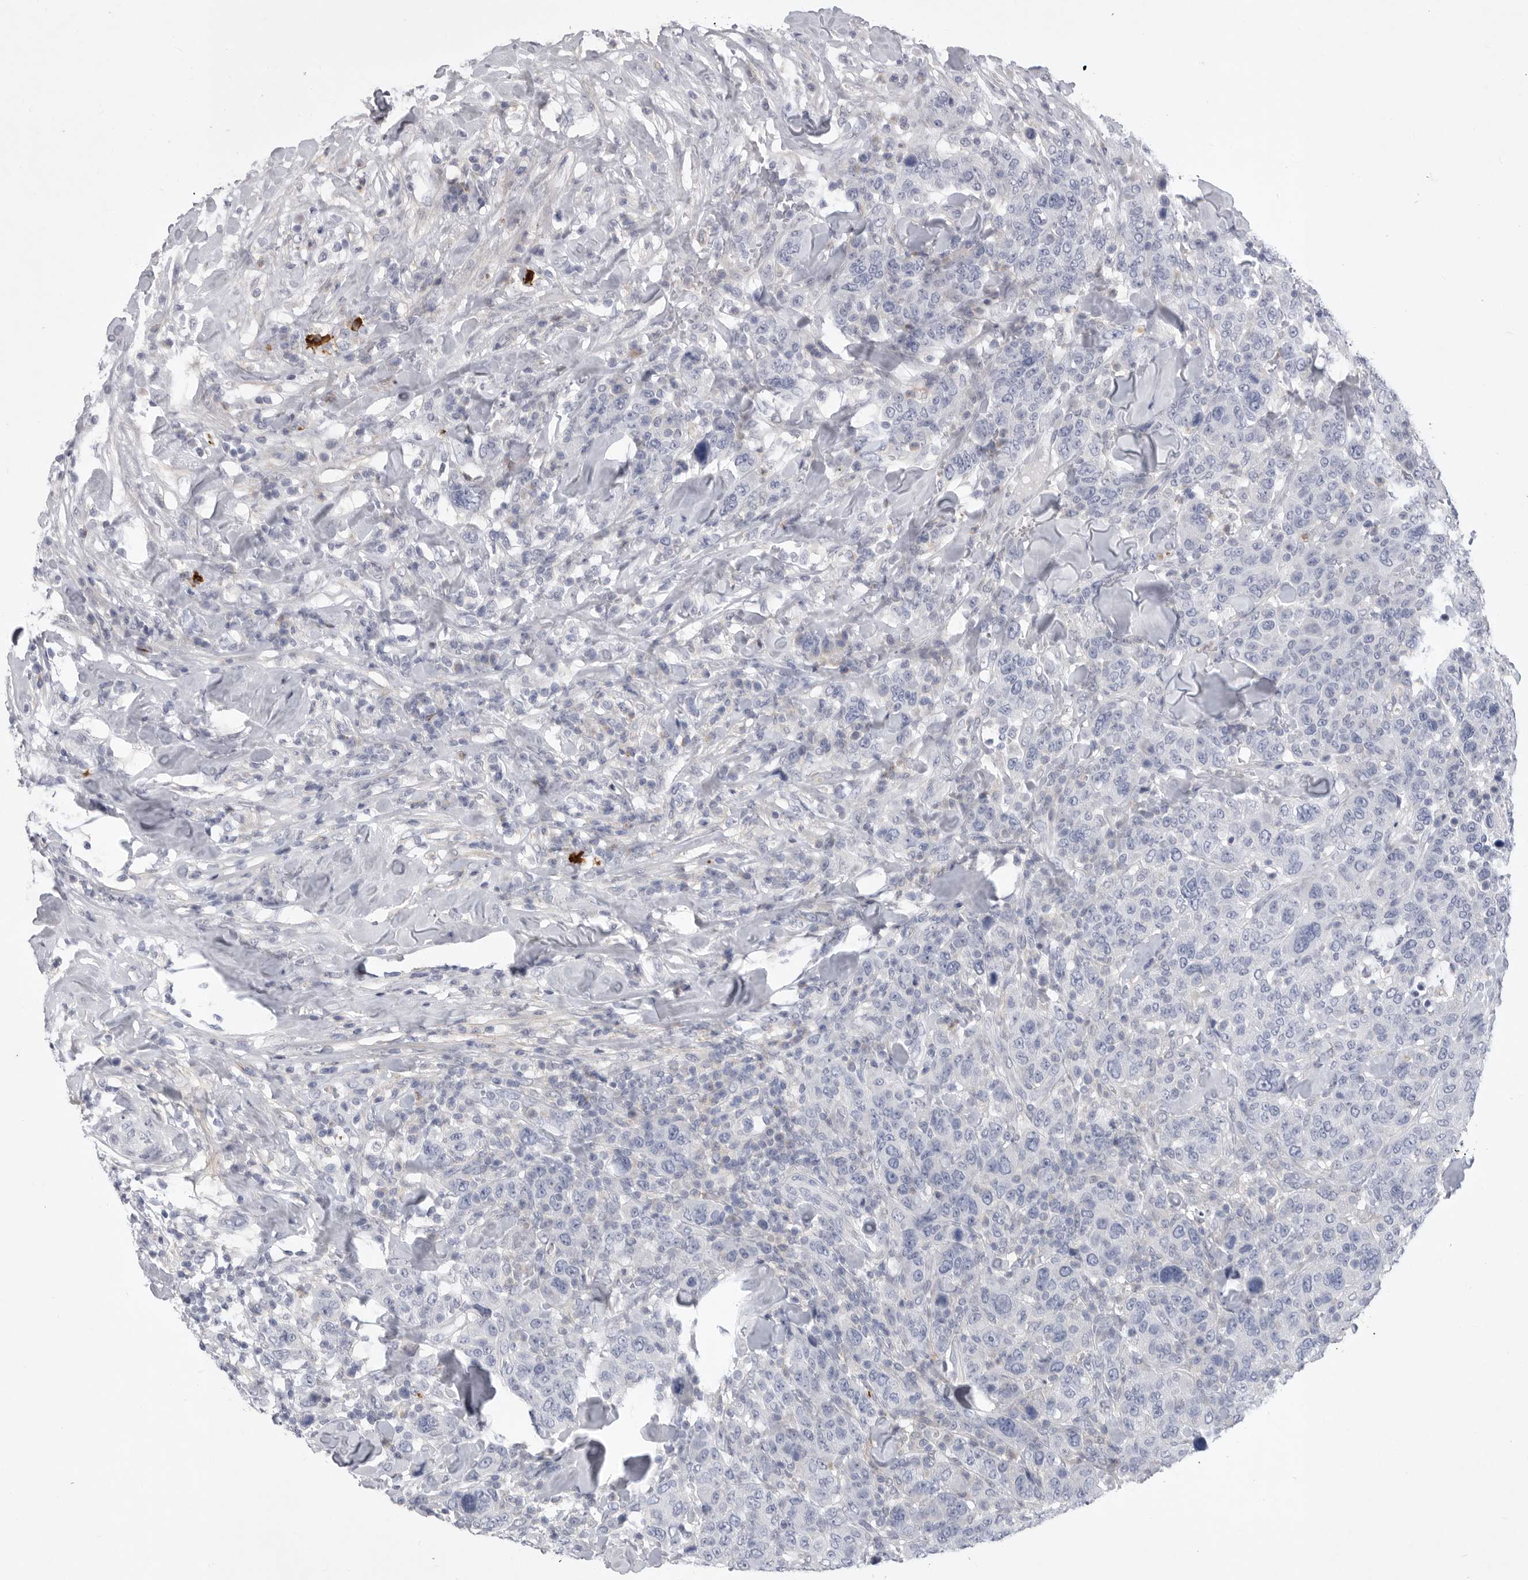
{"staining": {"intensity": "negative", "quantity": "none", "location": "none"}, "tissue": "breast cancer", "cell_type": "Tumor cells", "image_type": "cancer", "snomed": [{"axis": "morphology", "description": "Duct carcinoma"}, {"axis": "topography", "description": "Breast"}], "caption": "Histopathology image shows no significant protein expression in tumor cells of breast cancer (intraductal carcinoma). (Stains: DAB (3,3'-diaminobenzidine) immunohistochemistry (IHC) with hematoxylin counter stain, Microscopy: brightfield microscopy at high magnification).", "gene": "SIGLEC10", "patient": {"sex": "female", "age": 37}}